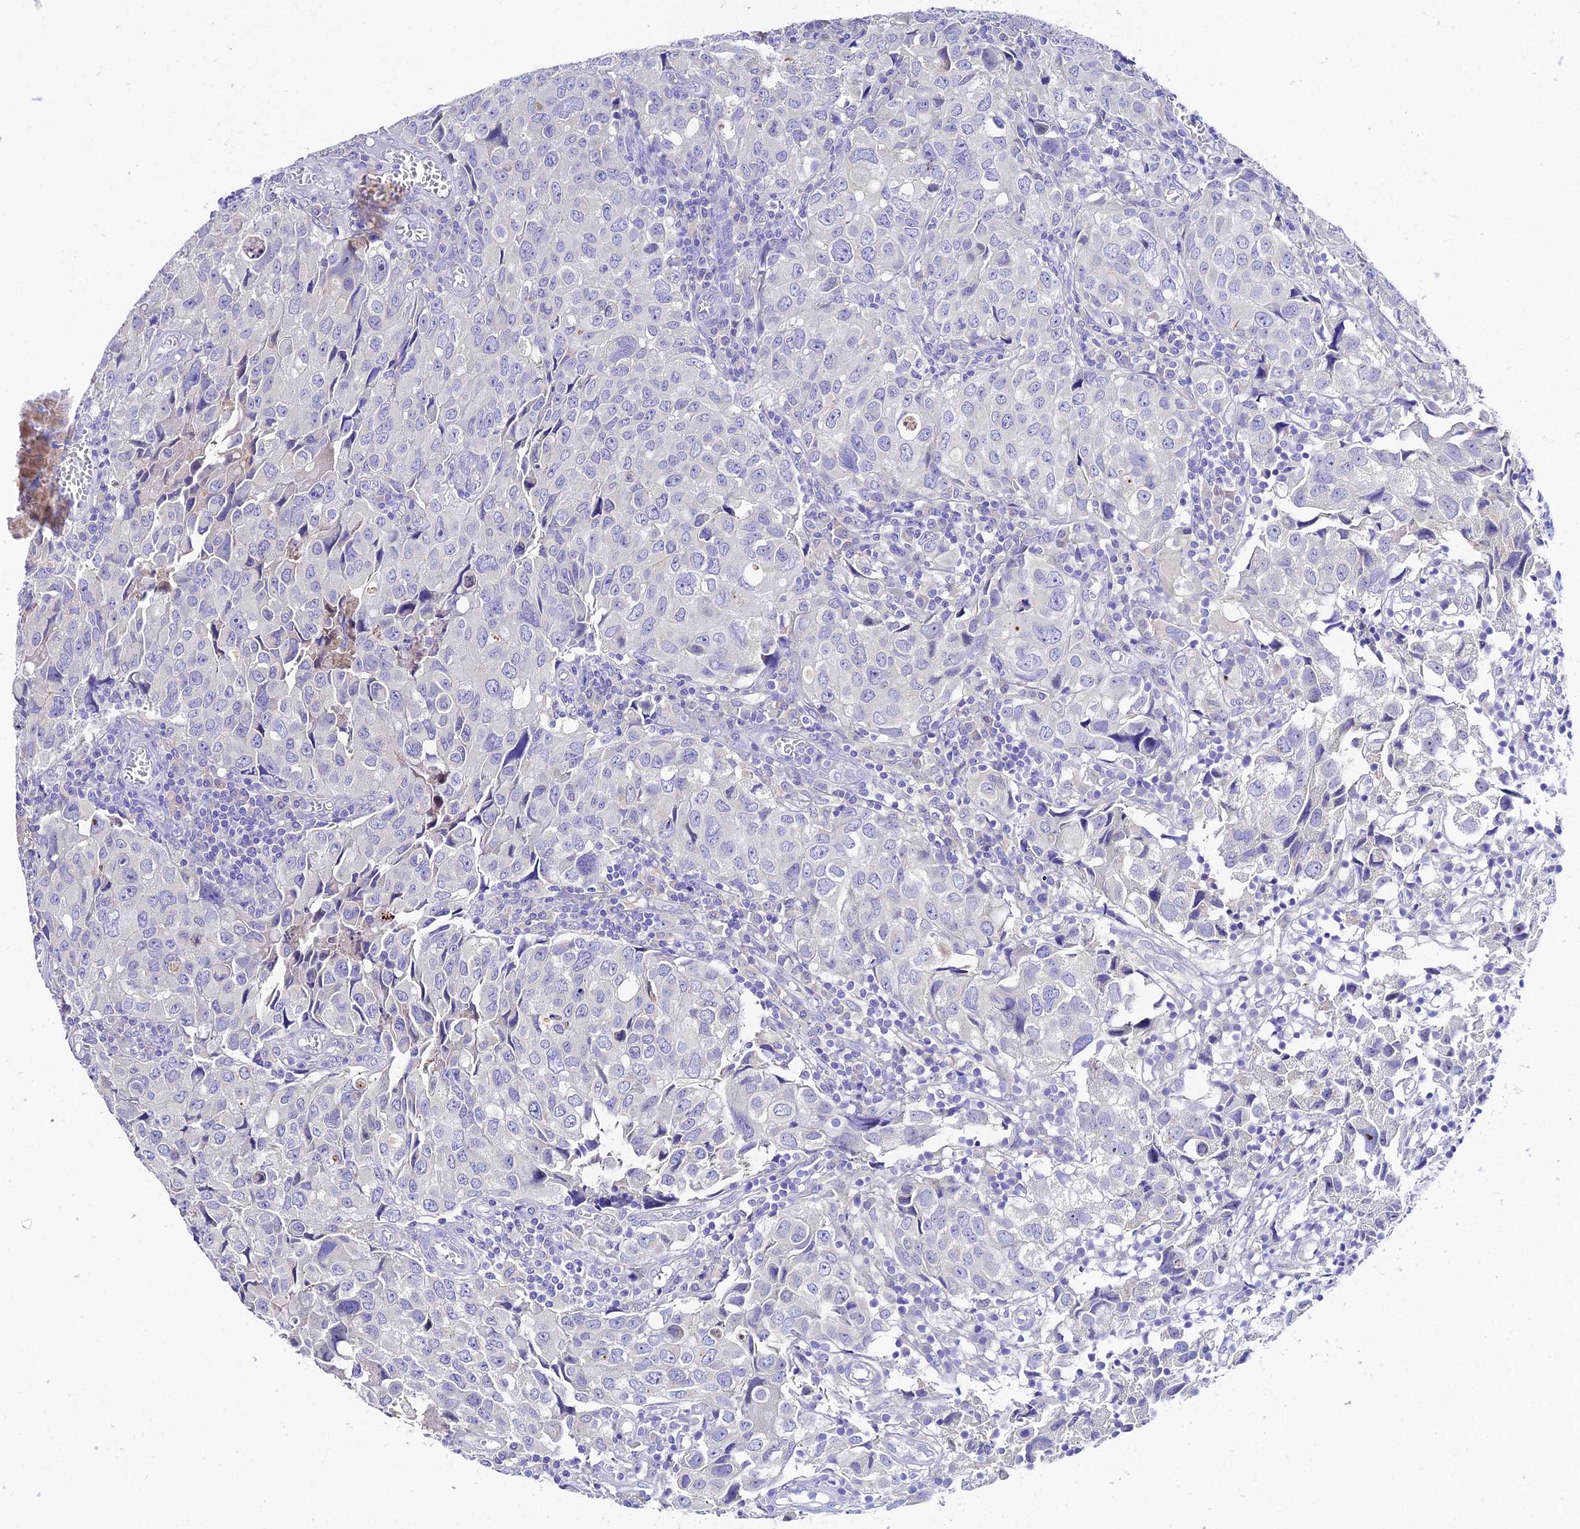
{"staining": {"intensity": "negative", "quantity": "none", "location": "none"}, "tissue": "urothelial cancer", "cell_type": "Tumor cells", "image_type": "cancer", "snomed": [{"axis": "morphology", "description": "Urothelial carcinoma, High grade"}, {"axis": "topography", "description": "Urinary bladder"}], "caption": "IHC image of neoplastic tissue: human urothelial cancer stained with DAB exhibits no significant protein expression in tumor cells.", "gene": "CEP41", "patient": {"sex": "female", "age": 75}}